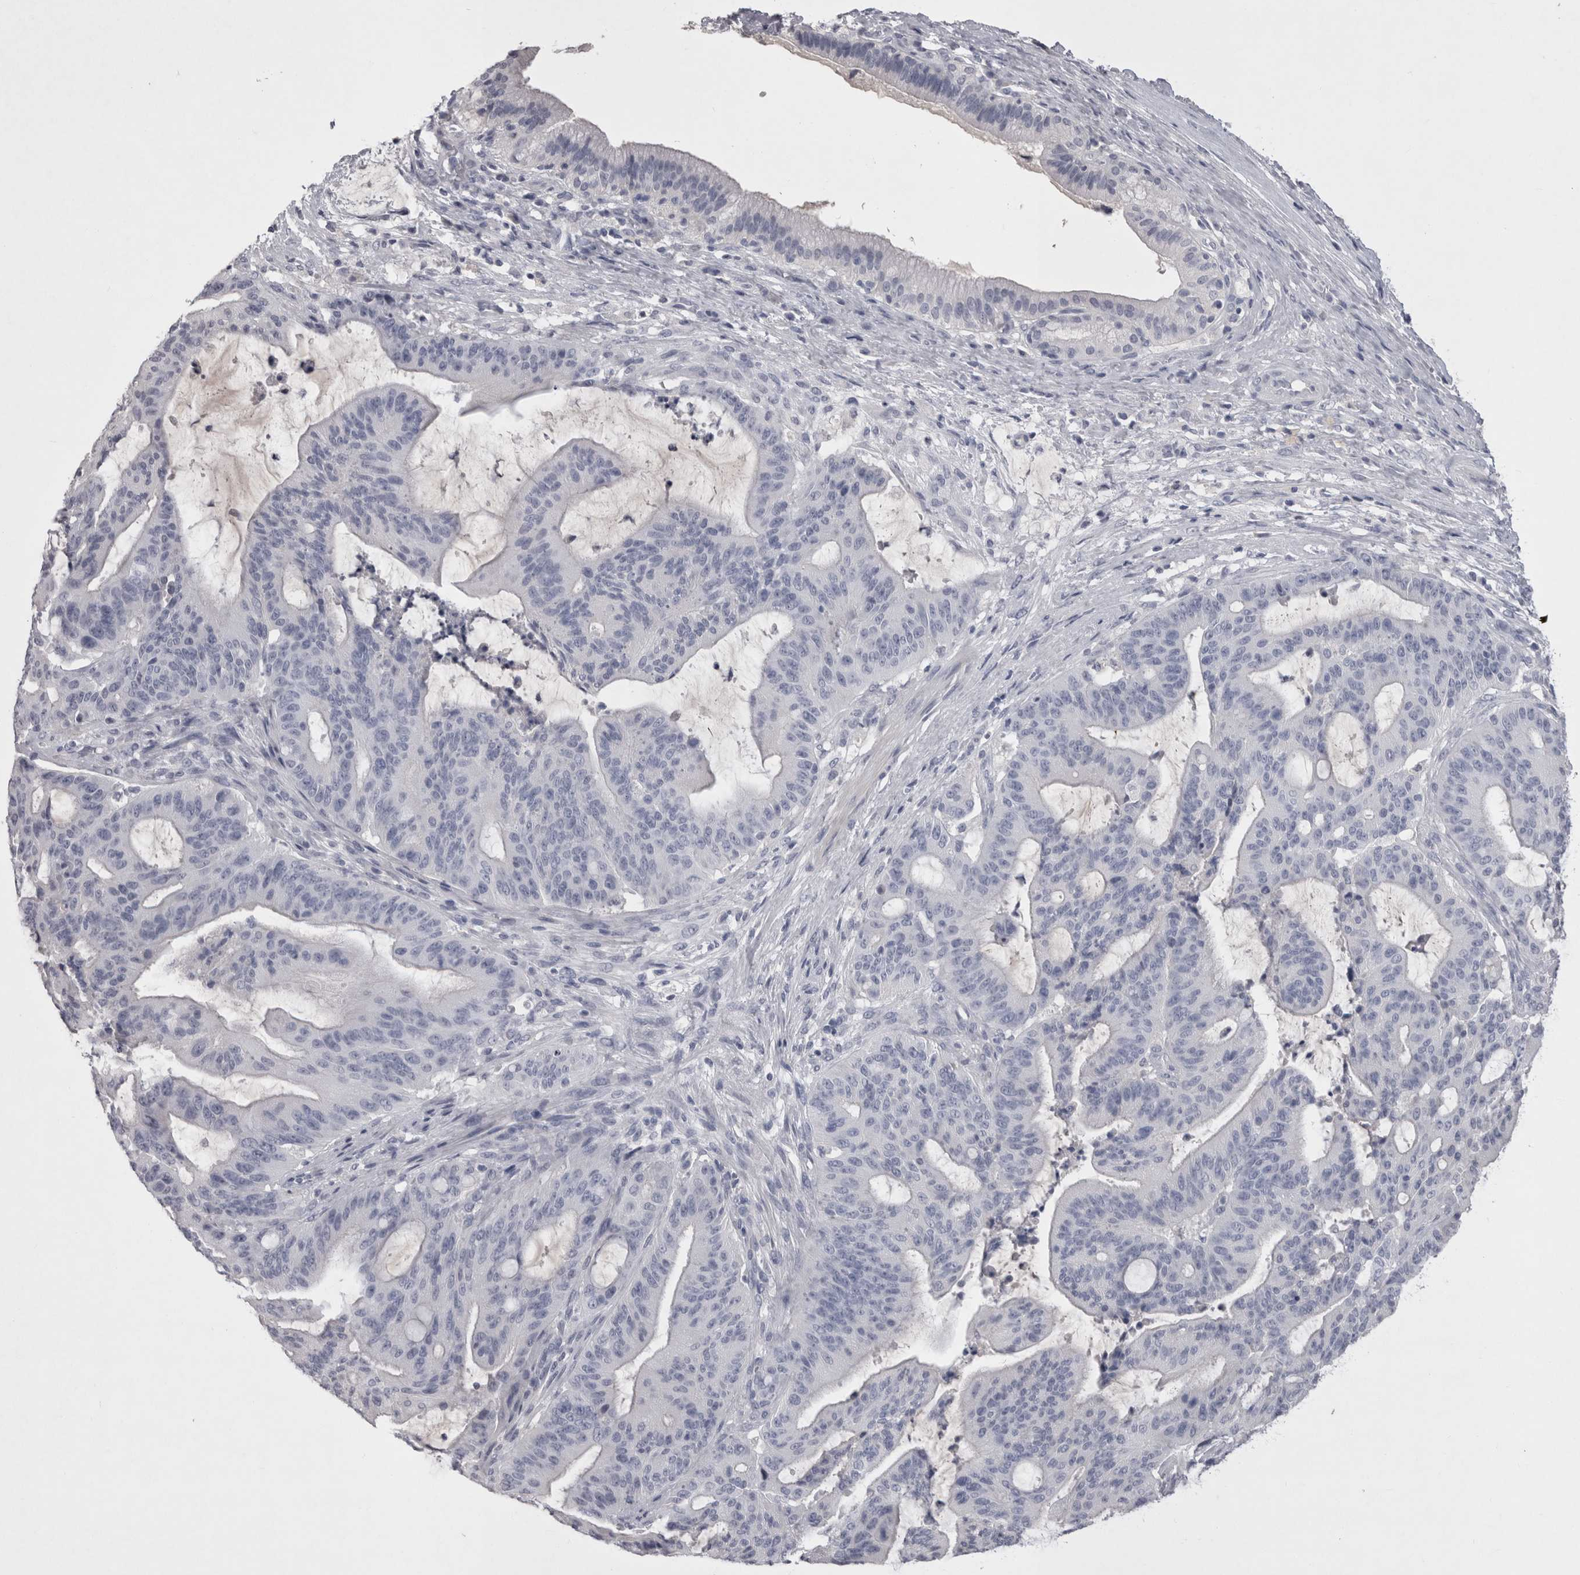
{"staining": {"intensity": "negative", "quantity": "none", "location": "none"}, "tissue": "liver cancer", "cell_type": "Tumor cells", "image_type": "cancer", "snomed": [{"axis": "morphology", "description": "Normal tissue, NOS"}, {"axis": "morphology", "description": "Cholangiocarcinoma"}, {"axis": "topography", "description": "Liver"}, {"axis": "topography", "description": "Peripheral nerve tissue"}], "caption": "High power microscopy photomicrograph of an IHC histopathology image of cholangiocarcinoma (liver), revealing no significant expression in tumor cells. (Immunohistochemistry, brightfield microscopy, high magnification).", "gene": "ADAM2", "patient": {"sex": "female", "age": 73}}